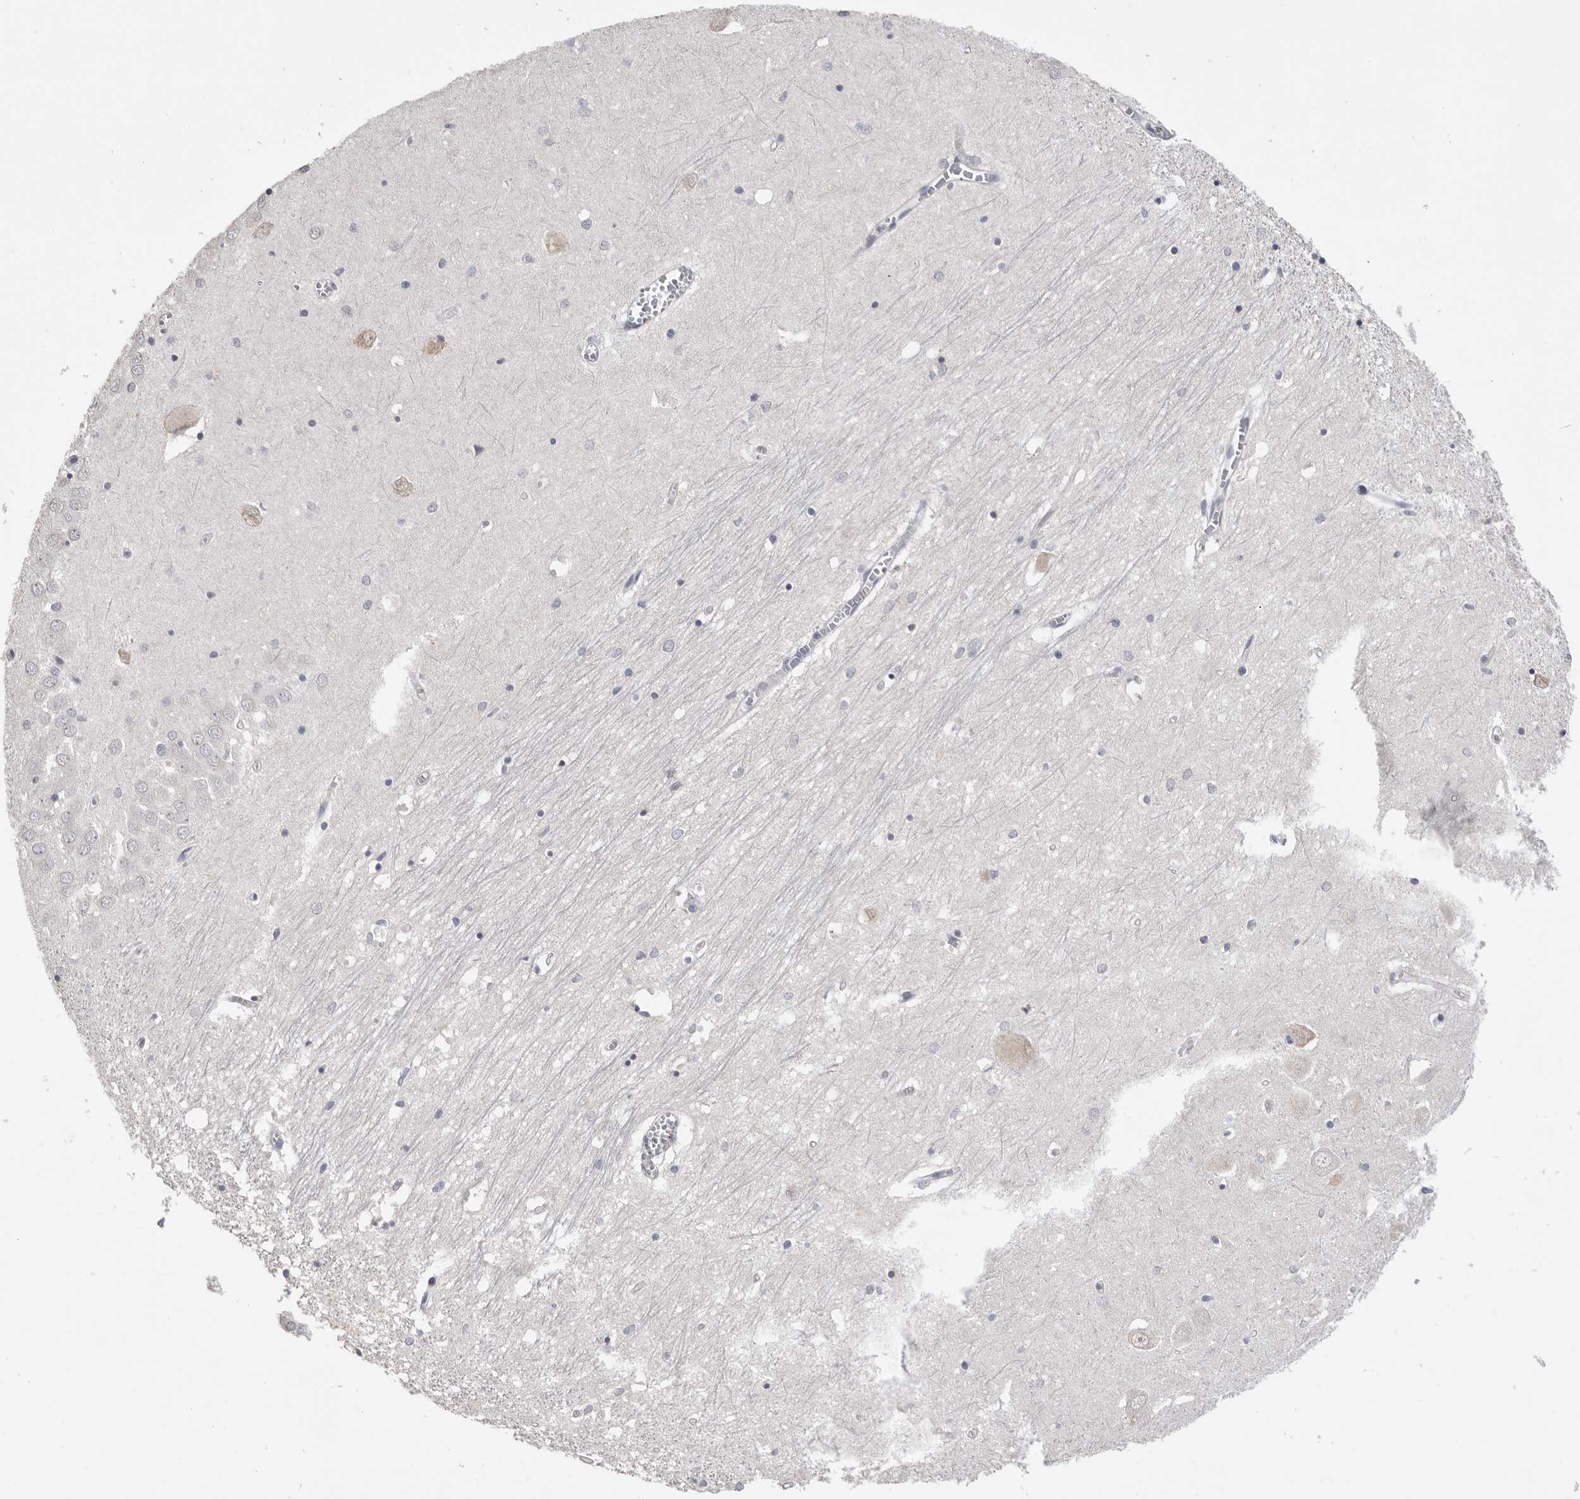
{"staining": {"intensity": "negative", "quantity": "none", "location": "none"}, "tissue": "hippocampus", "cell_type": "Glial cells", "image_type": "normal", "snomed": [{"axis": "morphology", "description": "Normal tissue, NOS"}, {"axis": "topography", "description": "Hippocampus"}], "caption": "Glial cells show no significant protein positivity in benign hippocampus. (DAB (3,3'-diaminobenzidine) IHC visualized using brightfield microscopy, high magnification).", "gene": "FBXO43", "patient": {"sex": "male", "age": 70}}